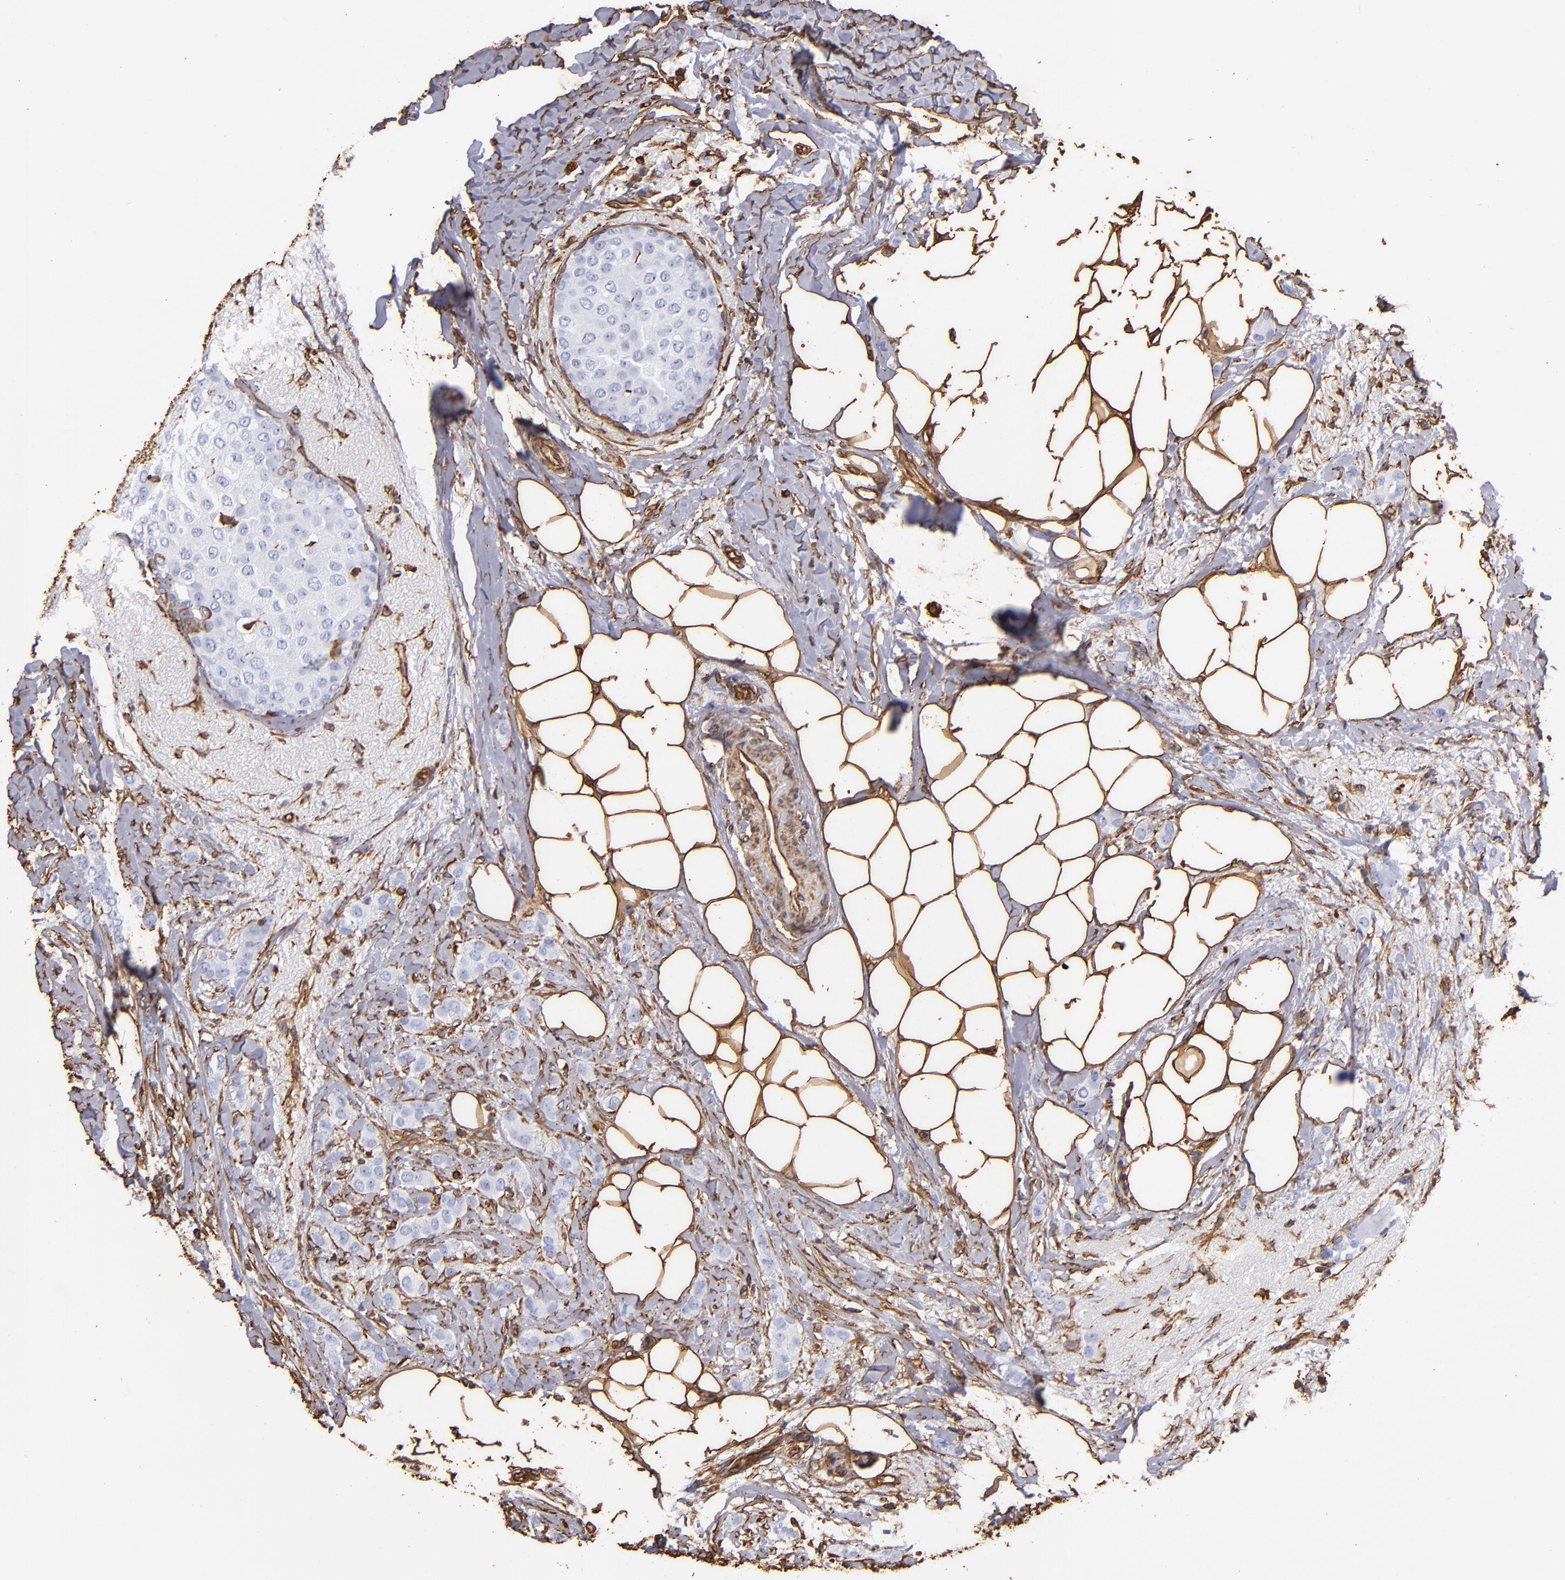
{"staining": {"intensity": "negative", "quantity": "none", "location": "none"}, "tissue": "breast cancer", "cell_type": "Tumor cells", "image_type": "cancer", "snomed": [{"axis": "morphology", "description": "Lobular carcinoma"}, {"axis": "topography", "description": "Breast"}], "caption": "This is an IHC photomicrograph of human breast lobular carcinoma. There is no expression in tumor cells.", "gene": "VIM", "patient": {"sex": "female", "age": 55}}